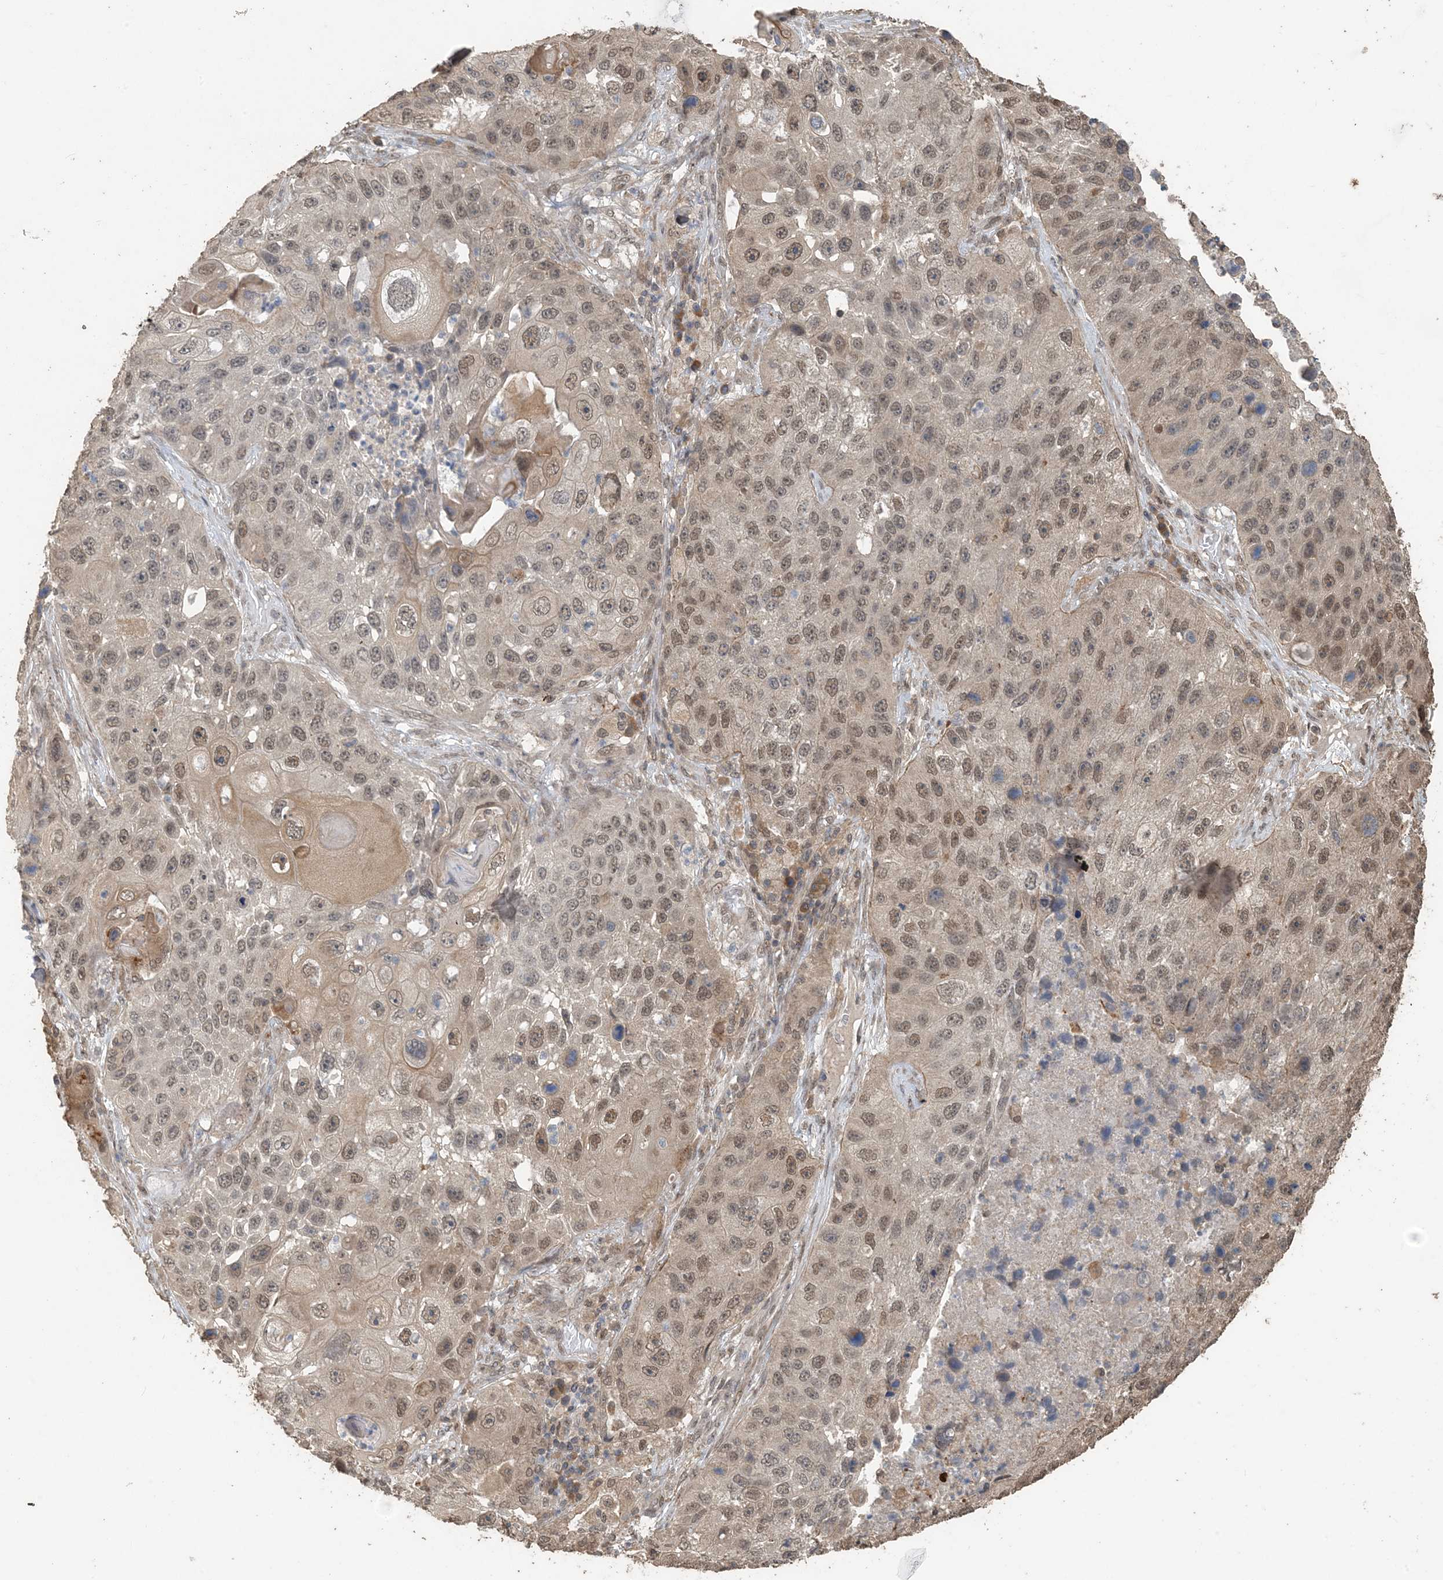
{"staining": {"intensity": "moderate", "quantity": ">75%", "location": "nuclear"}, "tissue": "lung cancer", "cell_type": "Tumor cells", "image_type": "cancer", "snomed": [{"axis": "morphology", "description": "Squamous cell carcinoma, NOS"}, {"axis": "topography", "description": "Lung"}], "caption": "An IHC image of neoplastic tissue is shown. Protein staining in brown highlights moderate nuclear positivity in lung cancer (squamous cell carcinoma) within tumor cells.", "gene": "ZC3H12A", "patient": {"sex": "male", "age": 61}}